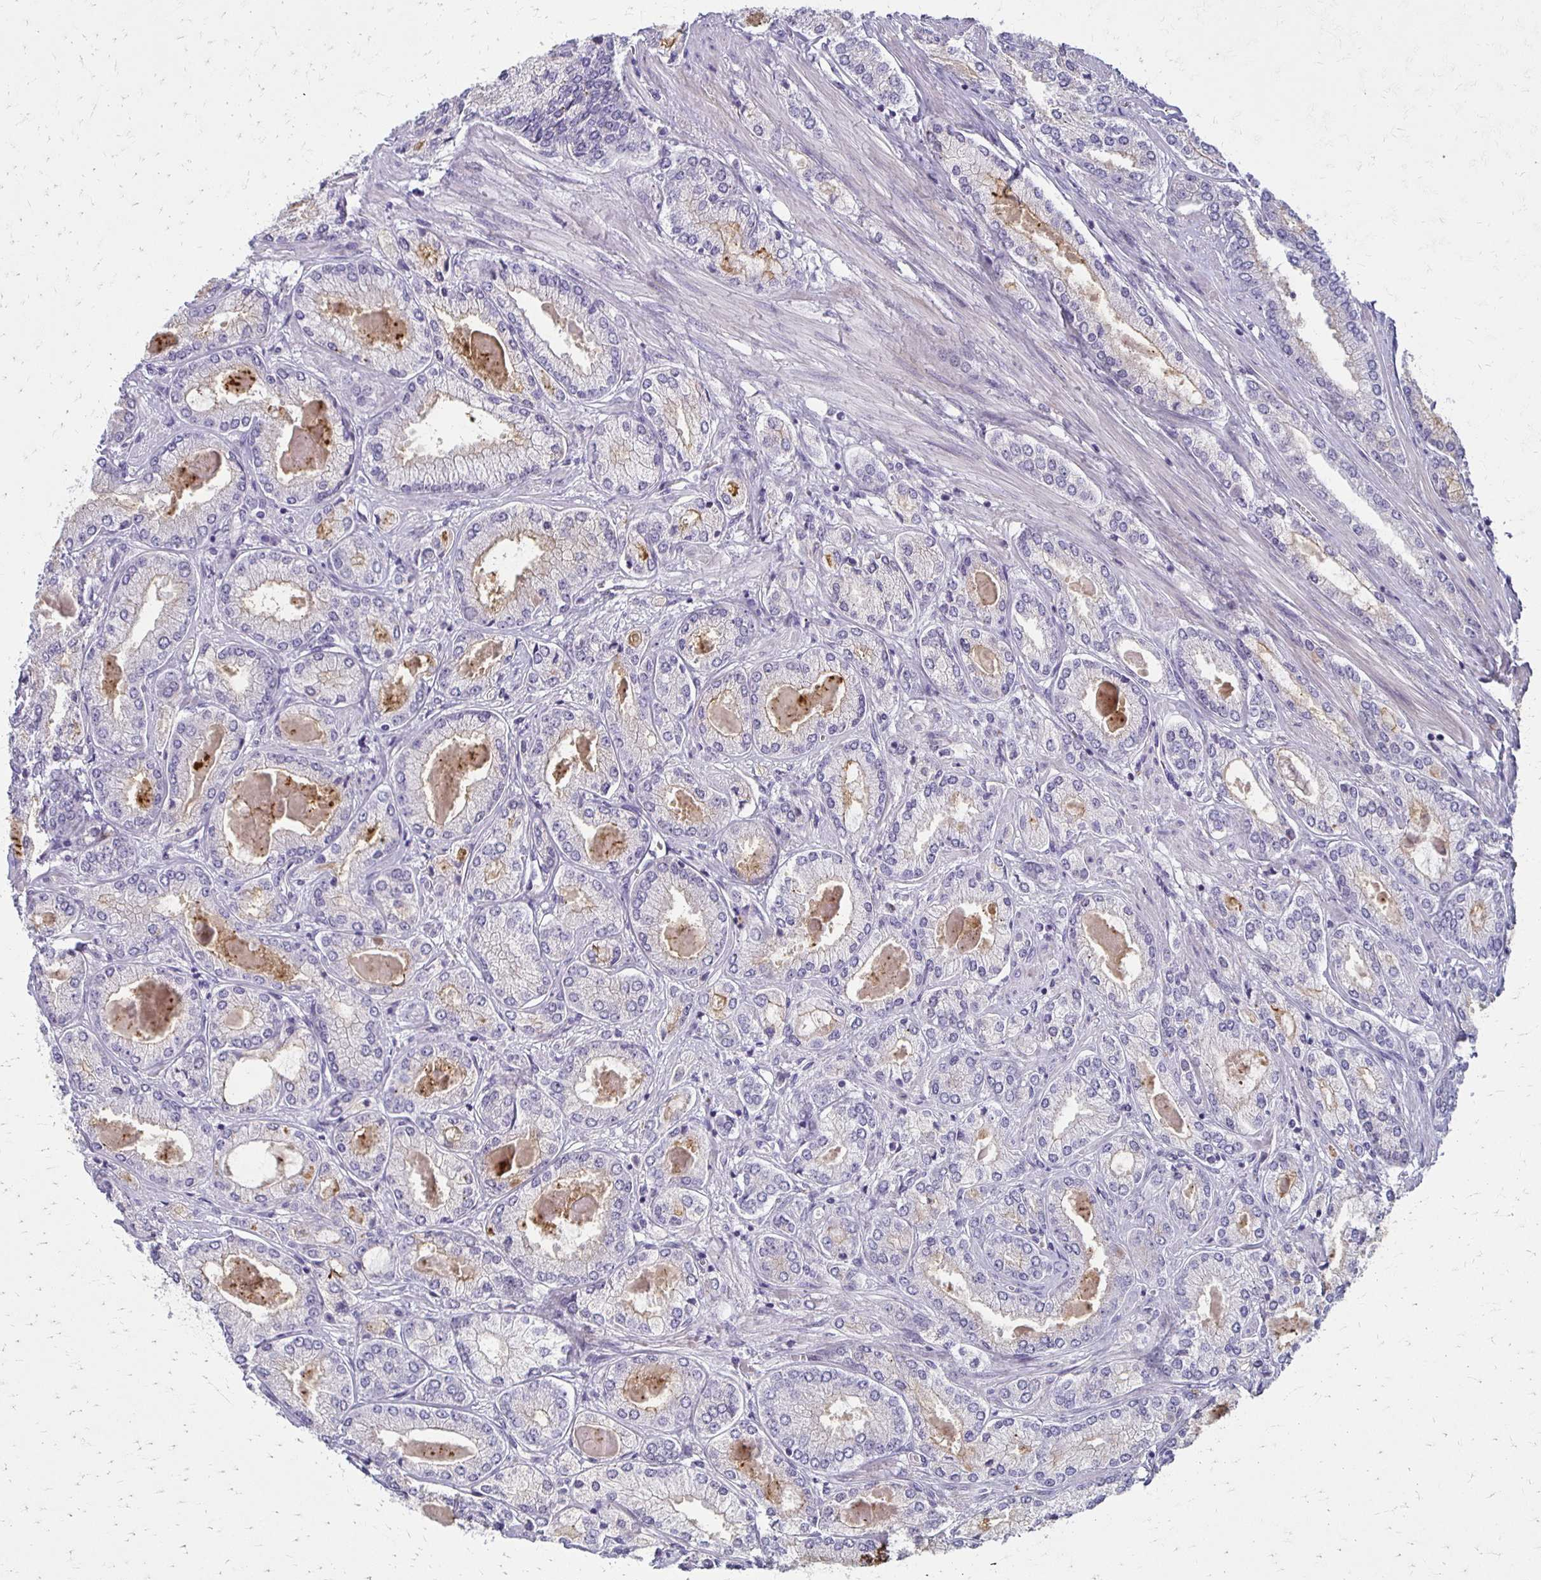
{"staining": {"intensity": "weak", "quantity": "<25%", "location": "cytoplasmic/membranous"}, "tissue": "prostate cancer", "cell_type": "Tumor cells", "image_type": "cancer", "snomed": [{"axis": "morphology", "description": "Adenocarcinoma, High grade"}, {"axis": "topography", "description": "Prostate"}], "caption": "High power microscopy photomicrograph of an immunohistochemistry histopathology image of prostate cancer, revealing no significant staining in tumor cells.", "gene": "BBS12", "patient": {"sex": "male", "age": 68}}